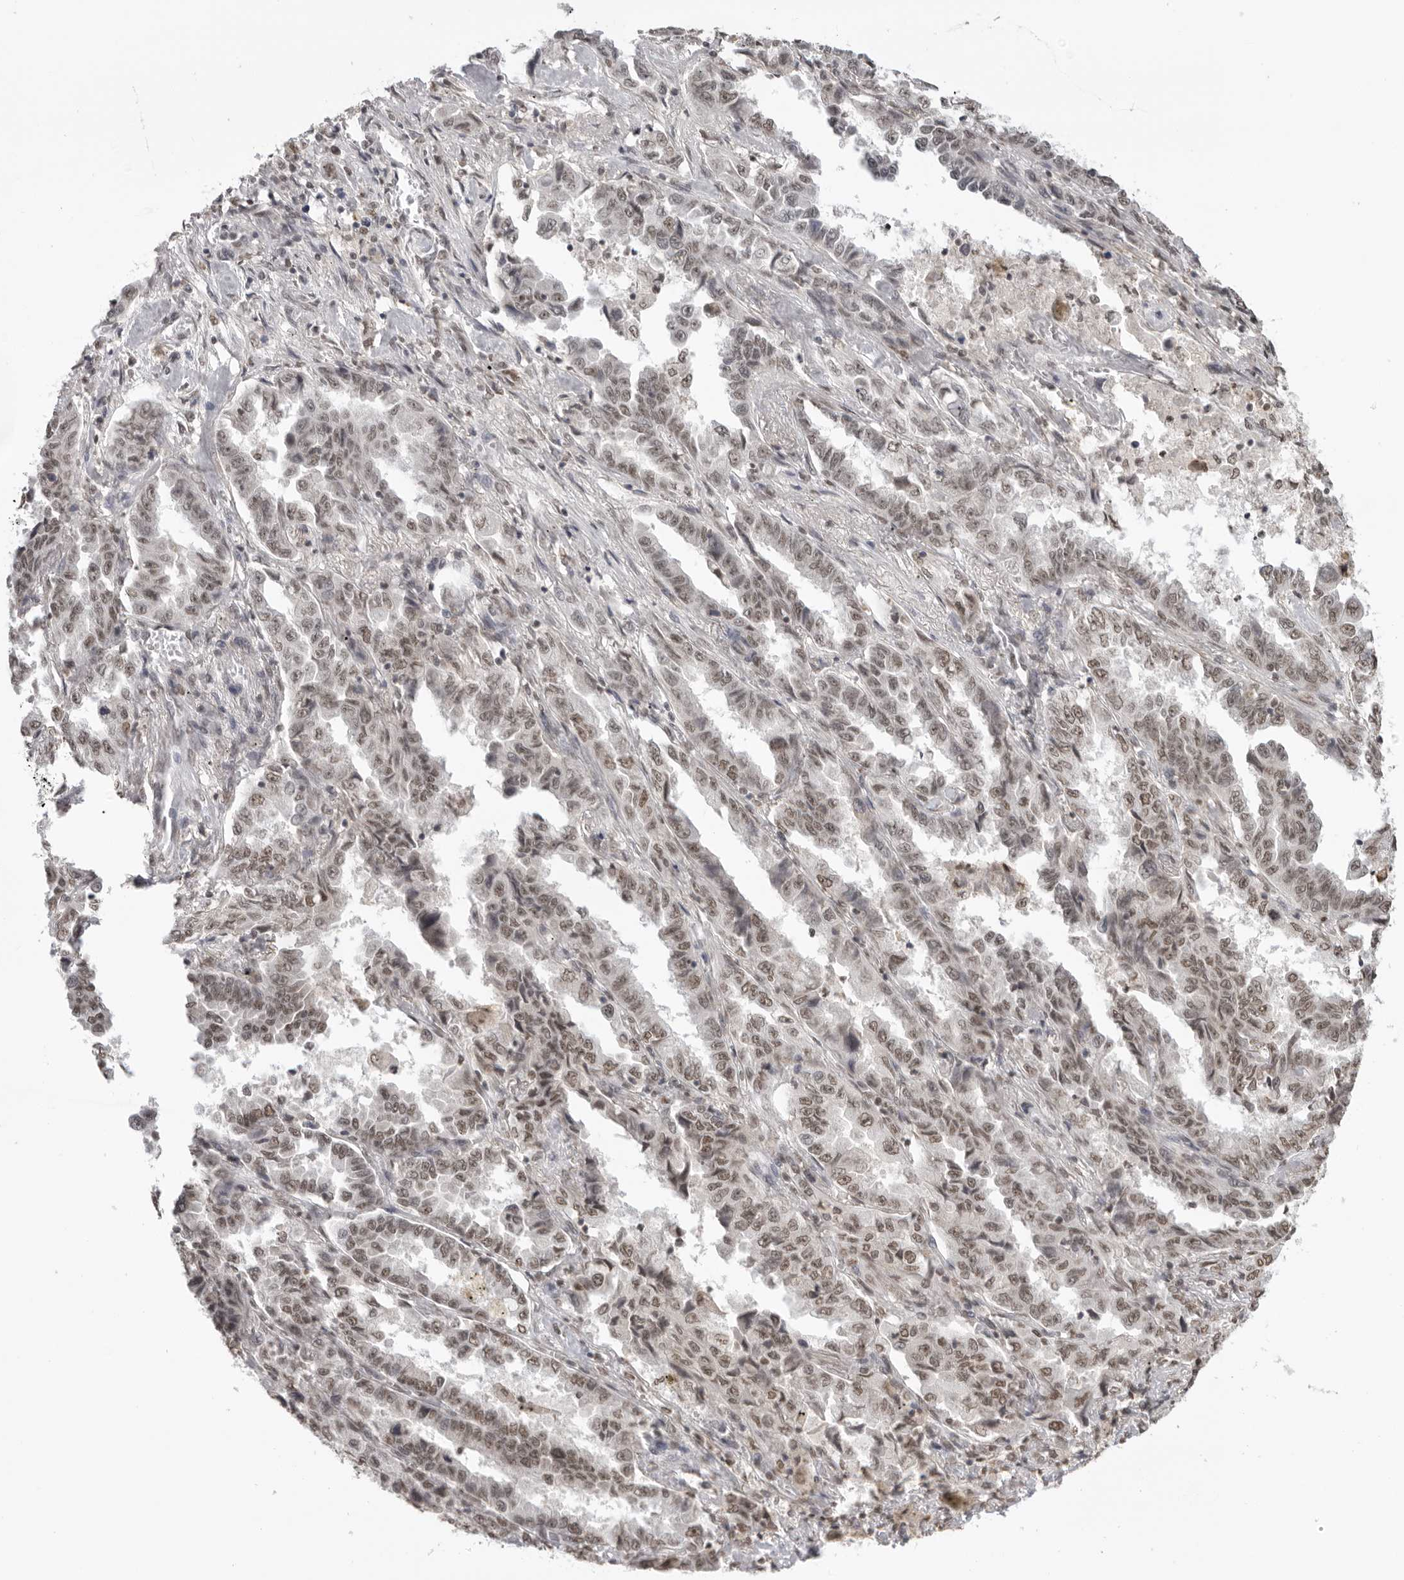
{"staining": {"intensity": "moderate", "quantity": ">75%", "location": "nuclear"}, "tissue": "lung cancer", "cell_type": "Tumor cells", "image_type": "cancer", "snomed": [{"axis": "morphology", "description": "Adenocarcinoma, NOS"}, {"axis": "topography", "description": "Lung"}], "caption": "IHC (DAB) staining of human lung adenocarcinoma displays moderate nuclear protein expression in about >75% of tumor cells.", "gene": "RPA2", "patient": {"sex": "female", "age": 51}}